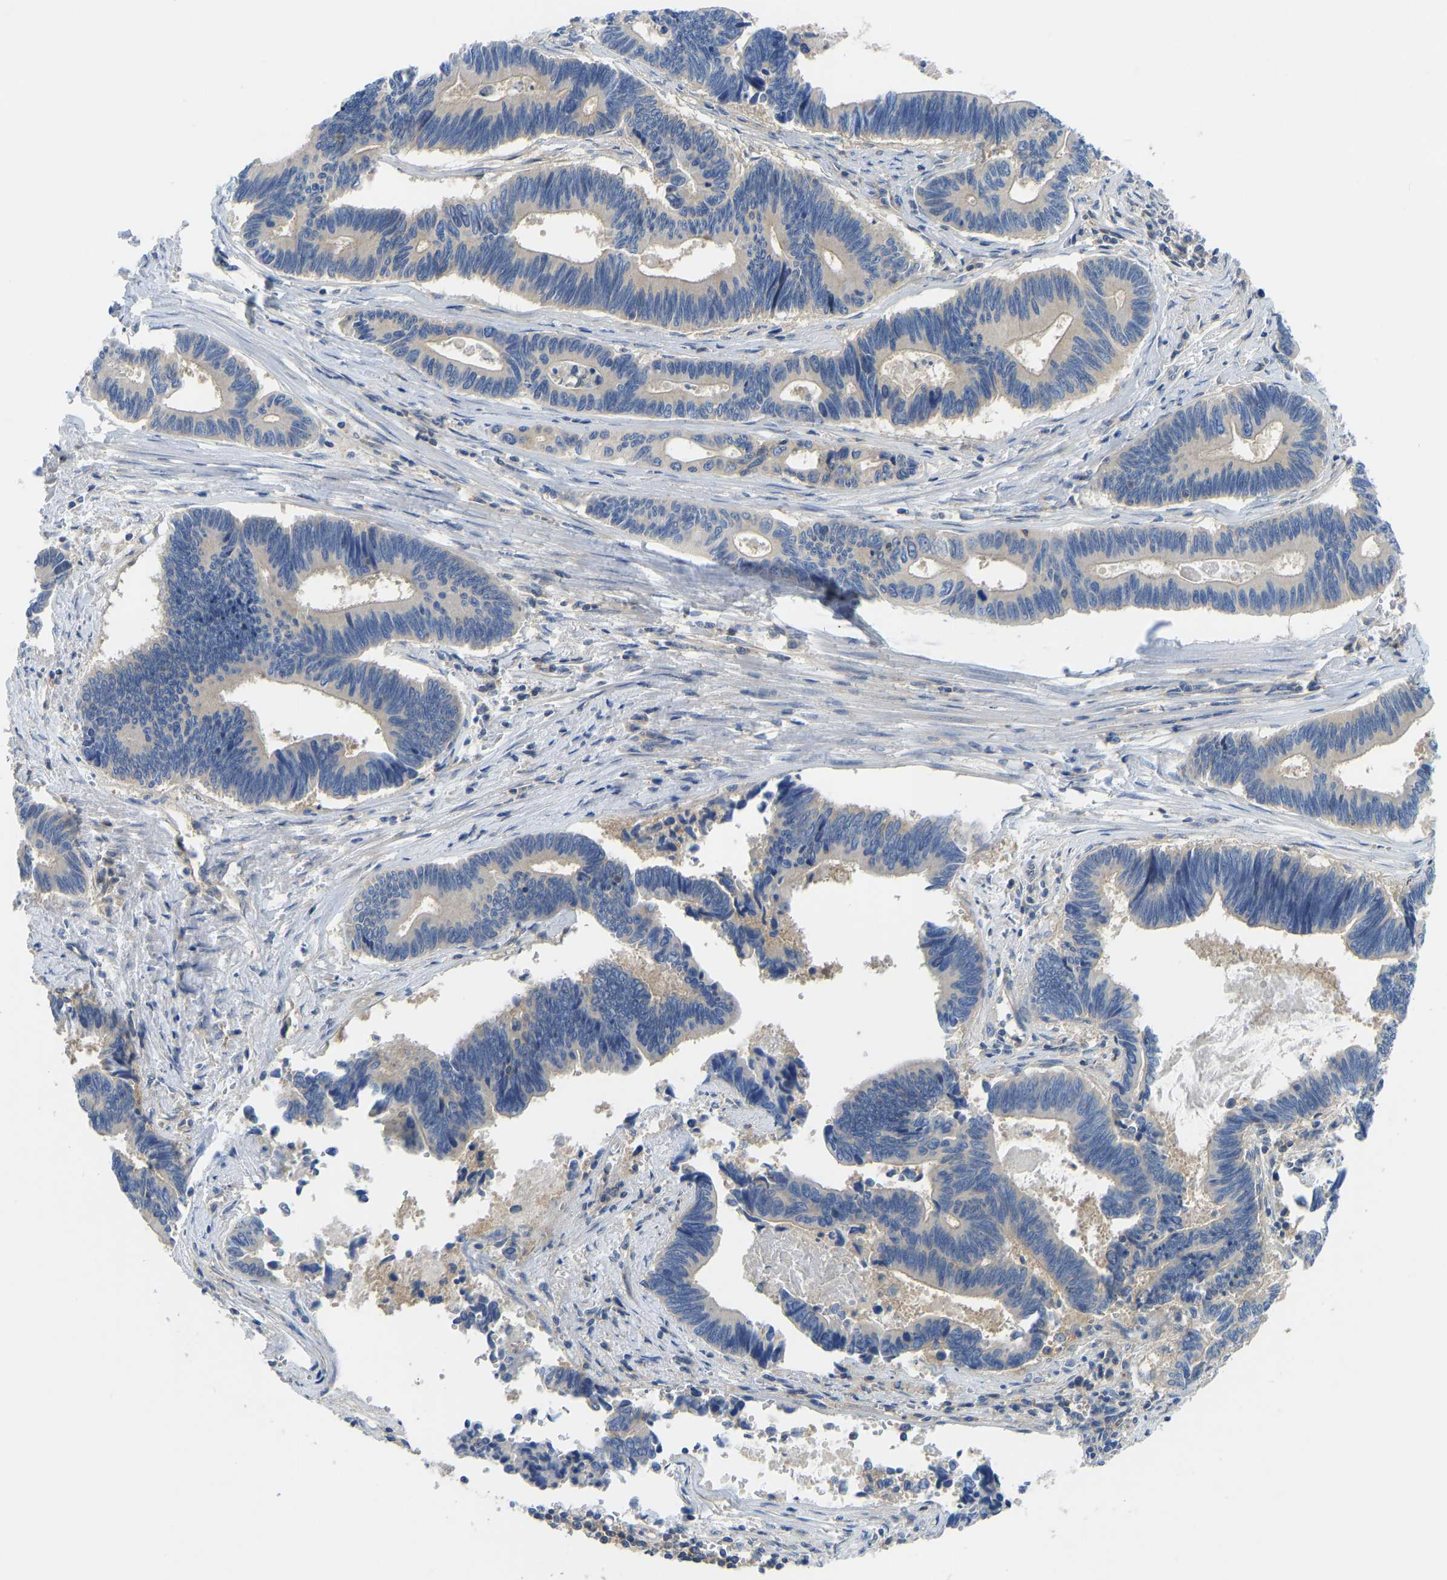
{"staining": {"intensity": "negative", "quantity": "none", "location": "none"}, "tissue": "pancreatic cancer", "cell_type": "Tumor cells", "image_type": "cancer", "snomed": [{"axis": "morphology", "description": "Adenocarcinoma, NOS"}, {"axis": "topography", "description": "Pancreas"}], "caption": "This is a photomicrograph of immunohistochemistry staining of adenocarcinoma (pancreatic), which shows no expression in tumor cells.", "gene": "PPP3CA", "patient": {"sex": "female", "age": 70}}